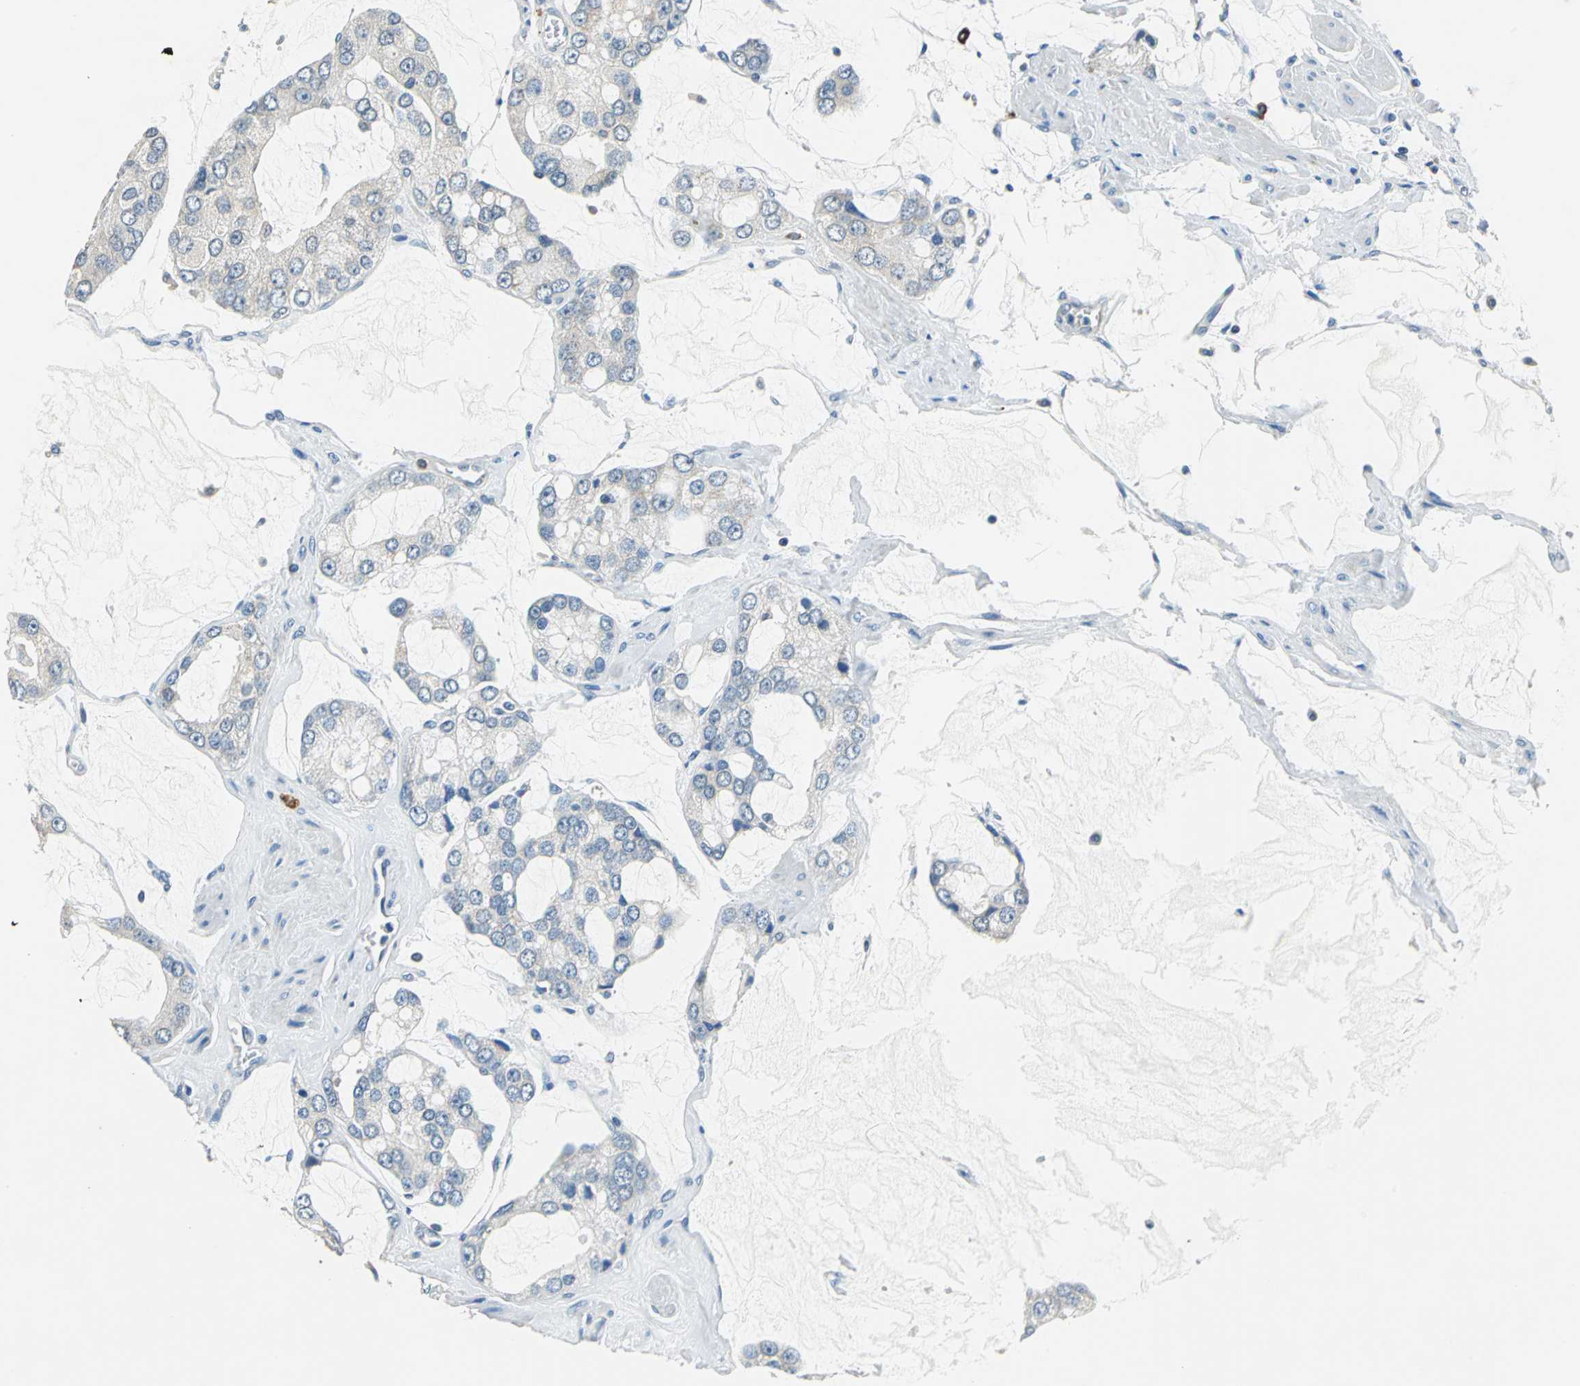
{"staining": {"intensity": "negative", "quantity": "none", "location": "none"}, "tissue": "prostate cancer", "cell_type": "Tumor cells", "image_type": "cancer", "snomed": [{"axis": "morphology", "description": "Adenocarcinoma, High grade"}, {"axis": "topography", "description": "Prostate"}], "caption": "Tumor cells are negative for brown protein staining in prostate cancer (adenocarcinoma (high-grade)). The staining was performed using DAB (3,3'-diaminobenzidine) to visualize the protein expression in brown, while the nuclei were stained in blue with hematoxylin (Magnification: 20x).", "gene": "CPA3", "patient": {"sex": "male", "age": 67}}